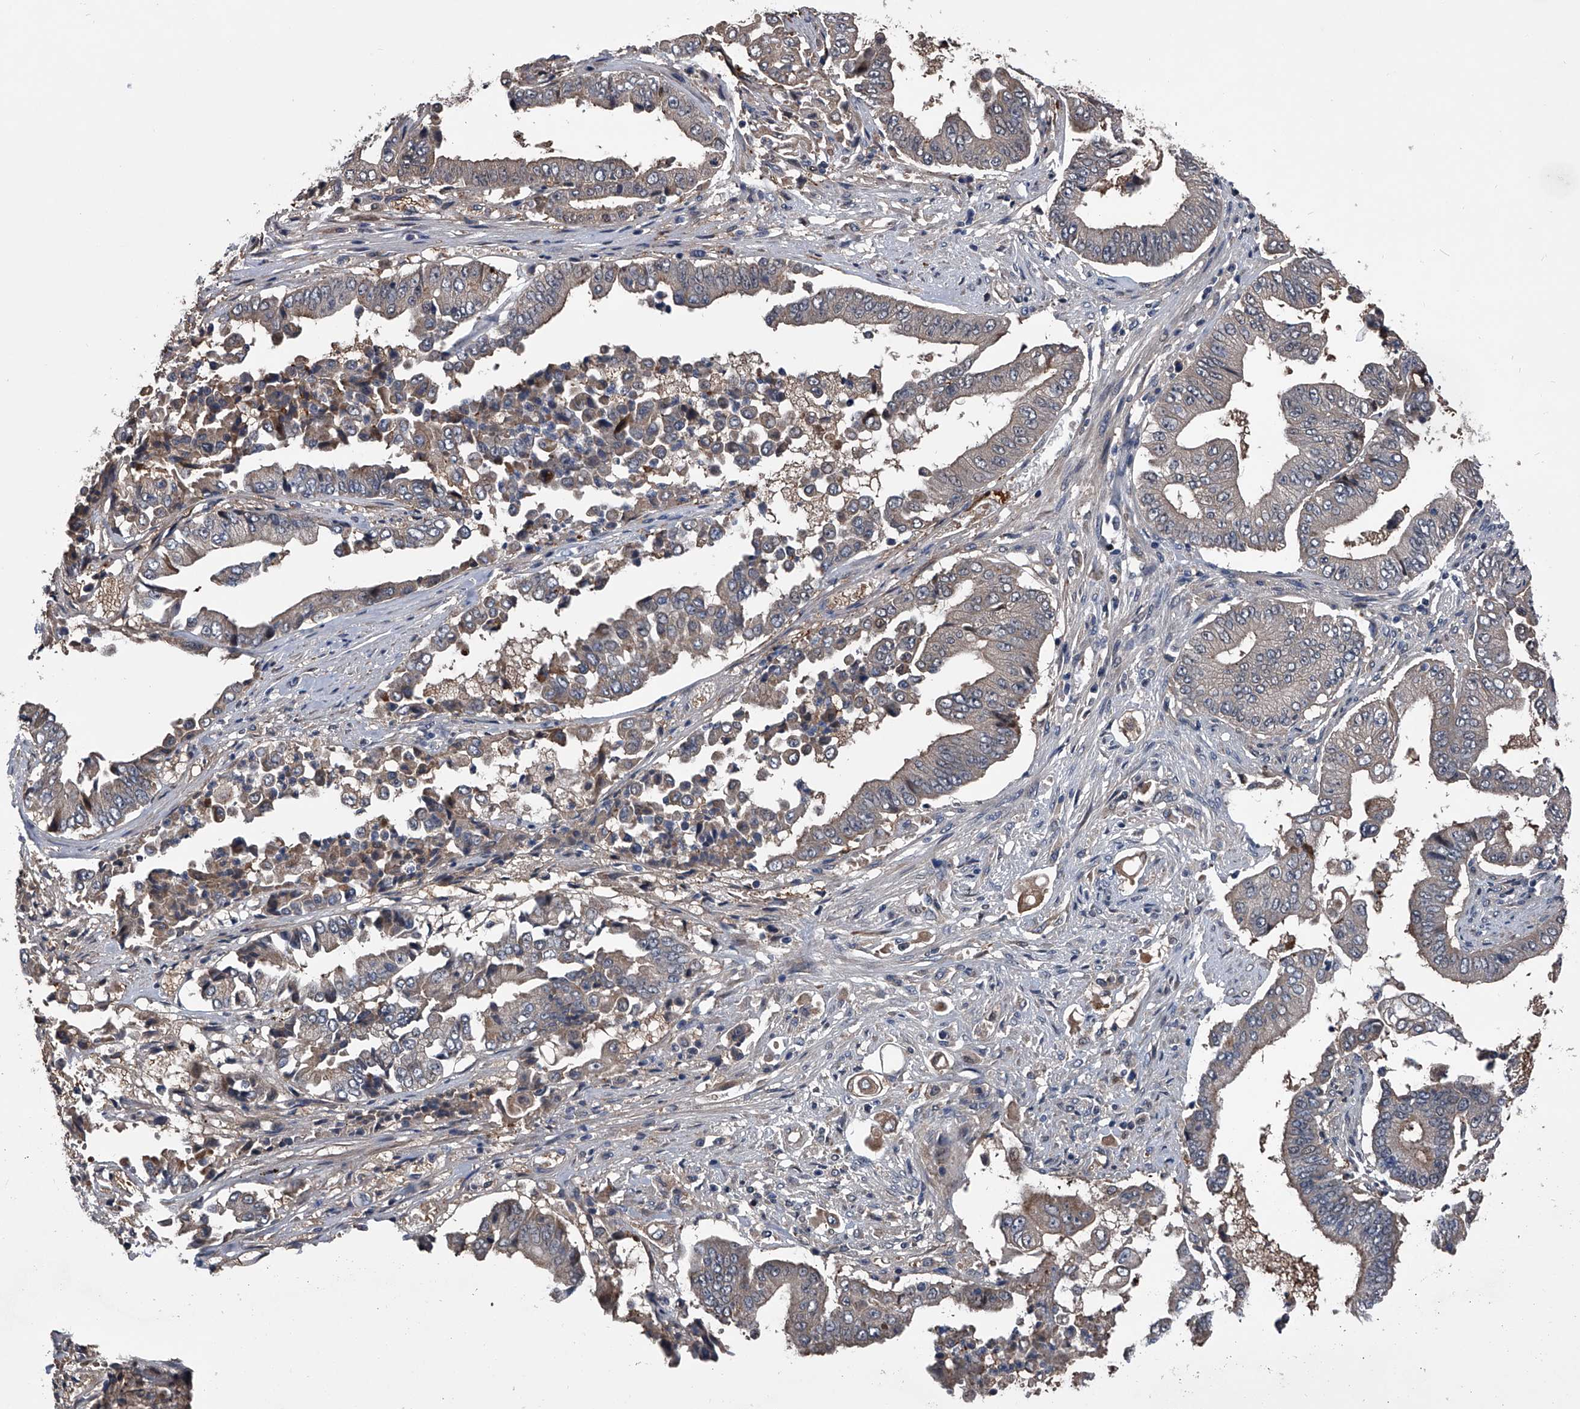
{"staining": {"intensity": "weak", "quantity": "25%-75%", "location": "cytoplasmic/membranous"}, "tissue": "pancreatic cancer", "cell_type": "Tumor cells", "image_type": "cancer", "snomed": [{"axis": "morphology", "description": "Adenocarcinoma, NOS"}, {"axis": "topography", "description": "Pancreas"}], "caption": "IHC photomicrograph of neoplastic tissue: adenocarcinoma (pancreatic) stained using IHC demonstrates low levels of weak protein expression localized specifically in the cytoplasmic/membranous of tumor cells, appearing as a cytoplasmic/membranous brown color.", "gene": "KIF13A", "patient": {"sex": "female", "age": 77}}